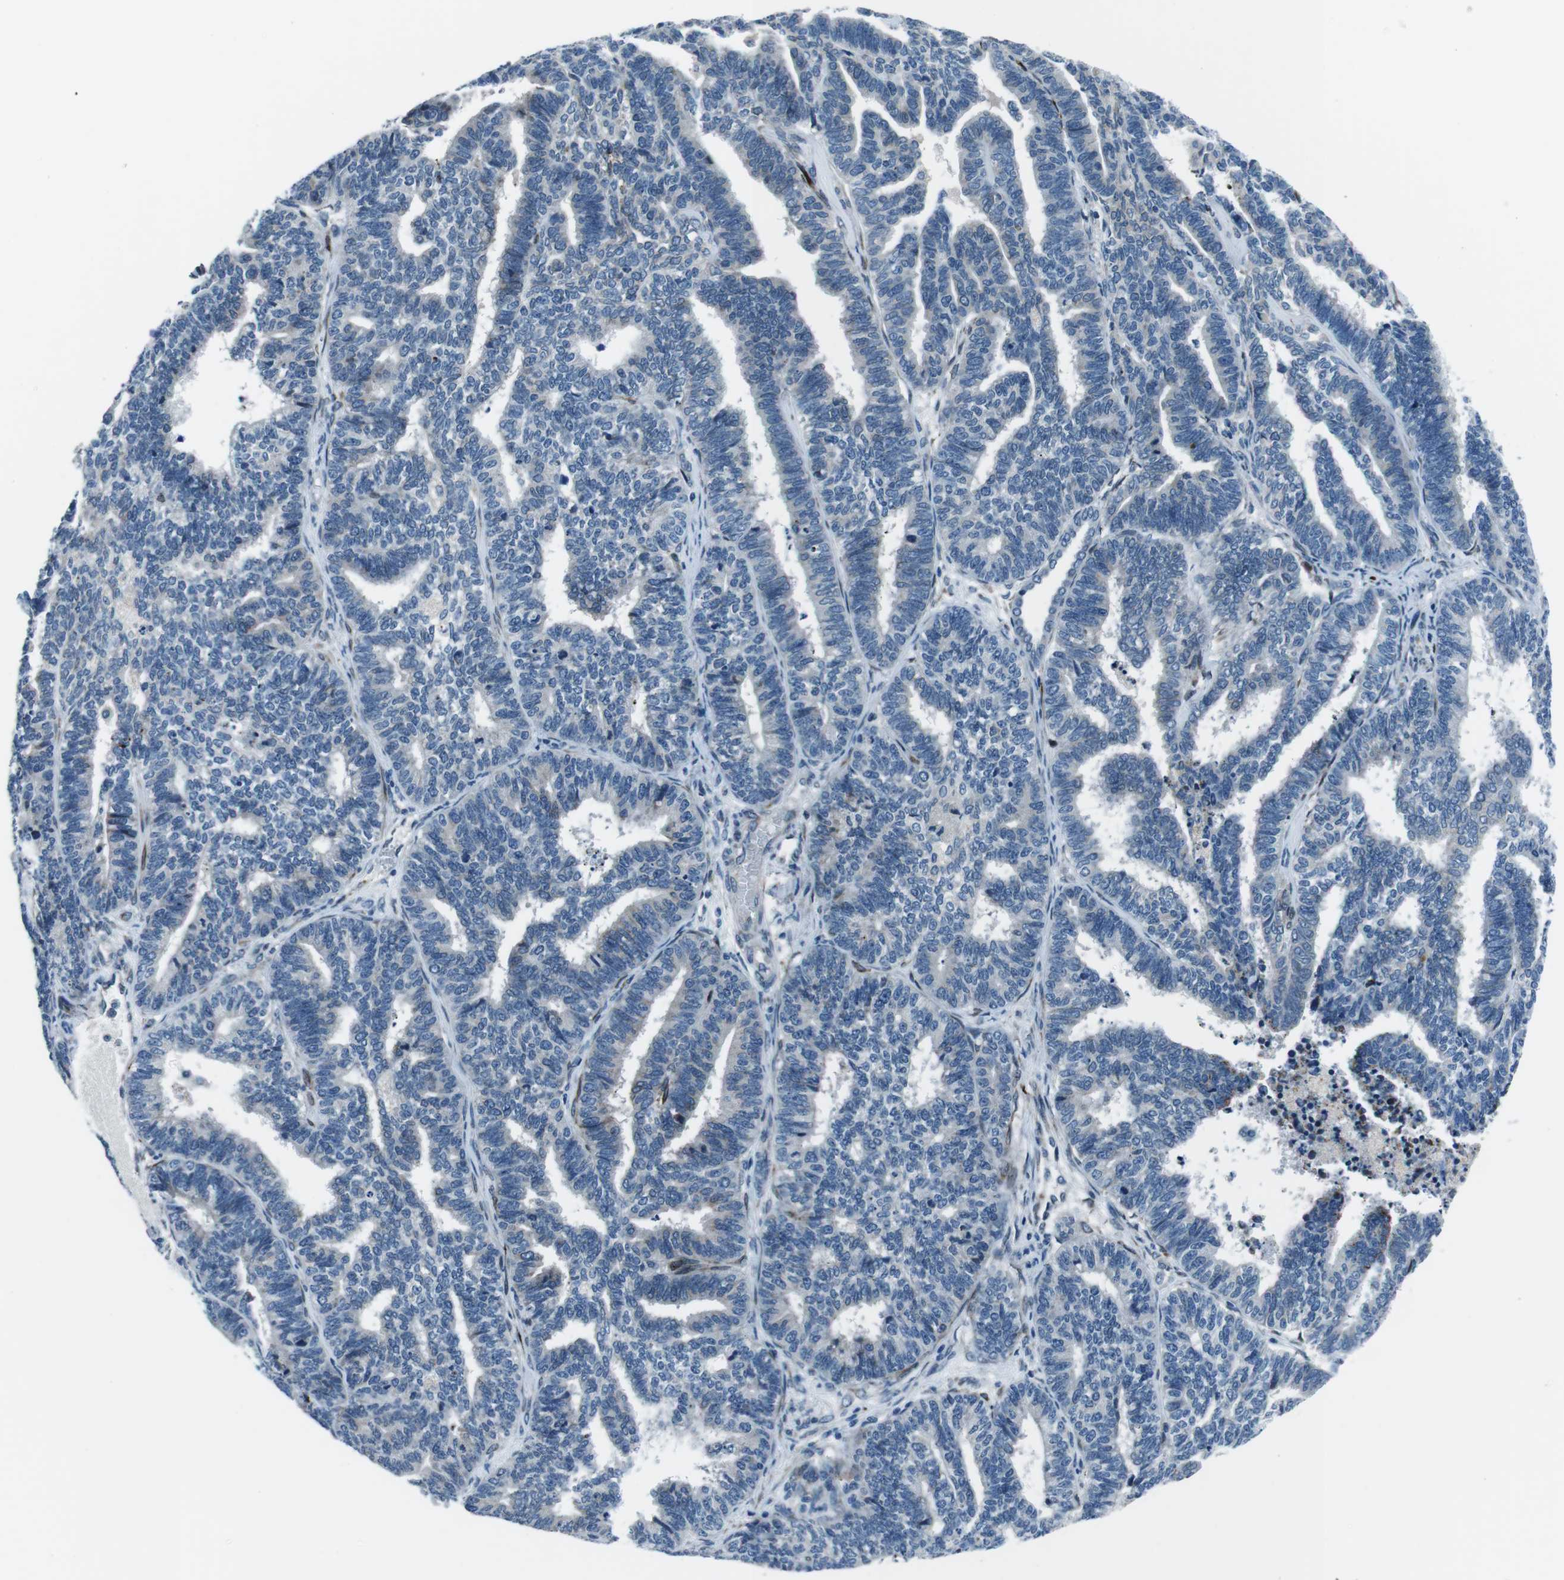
{"staining": {"intensity": "negative", "quantity": "none", "location": "none"}, "tissue": "endometrial cancer", "cell_type": "Tumor cells", "image_type": "cancer", "snomed": [{"axis": "morphology", "description": "Adenocarcinoma, NOS"}, {"axis": "topography", "description": "Endometrium"}], "caption": "Tumor cells are negative for brown protein staining in endometrial adenocarcinoma.", "gene": "NUCB2", "patient": {"sex": "female", "age": 70}}